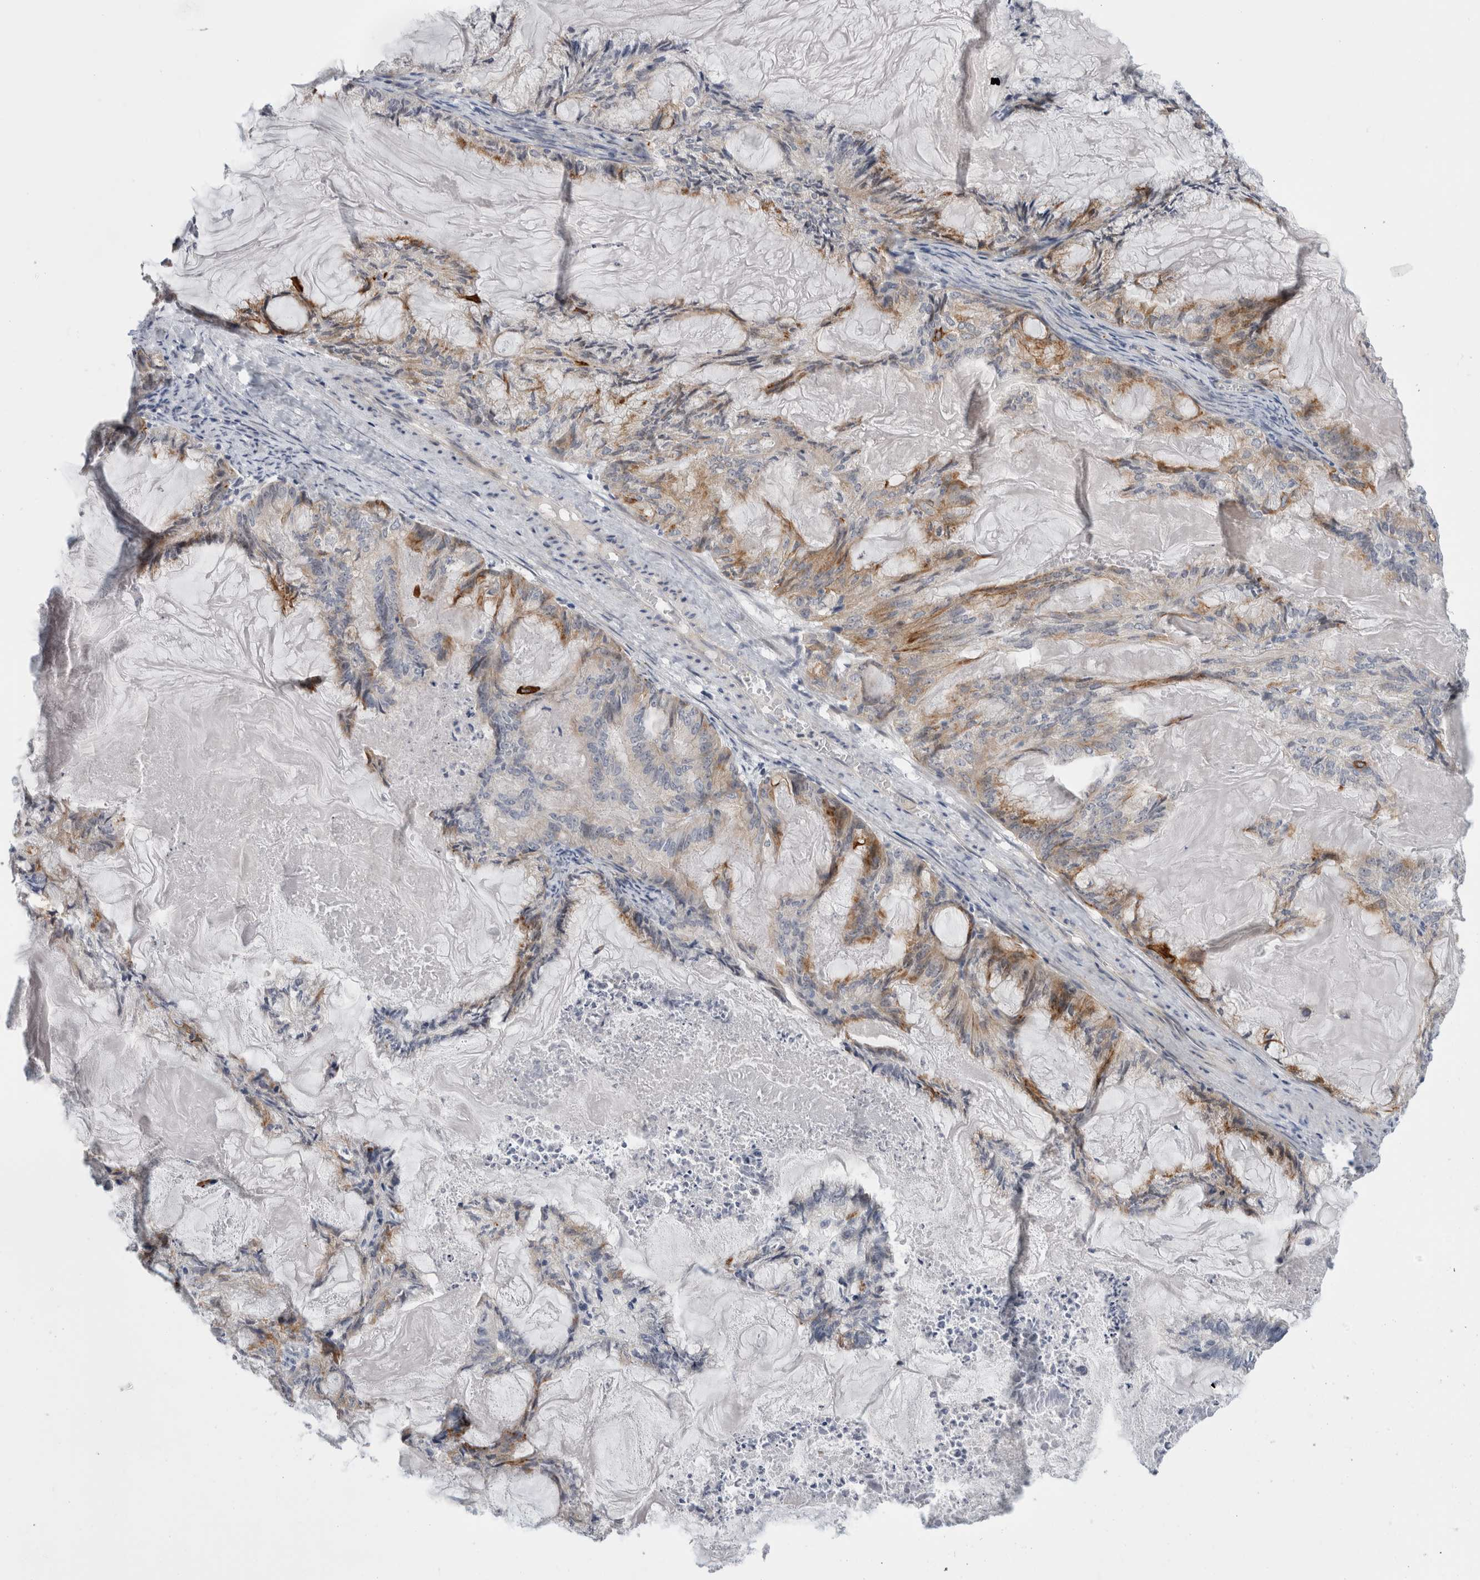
{"staining": {"intensity": "moderate", "quantity": "<25%", "location": "cytoplasmic/membranous"}, "tissue": "endometrial cancer", "cell_type": "Tumor cells", "image_type": "cancer", "snomed": [{"axis": "morphology", "description": "Adenocarcinoma, NOS"}, {"axis": "topography", "description": "Endometrium"}], "caption": "The immunohistochemical stain labels moderate cytoplasmic/membranous expression in tumor cells of adenocarcinoma (endometrial) tissue.", "gene": "SLC20A2", "patient": {"sex": "female", "age": 86}}